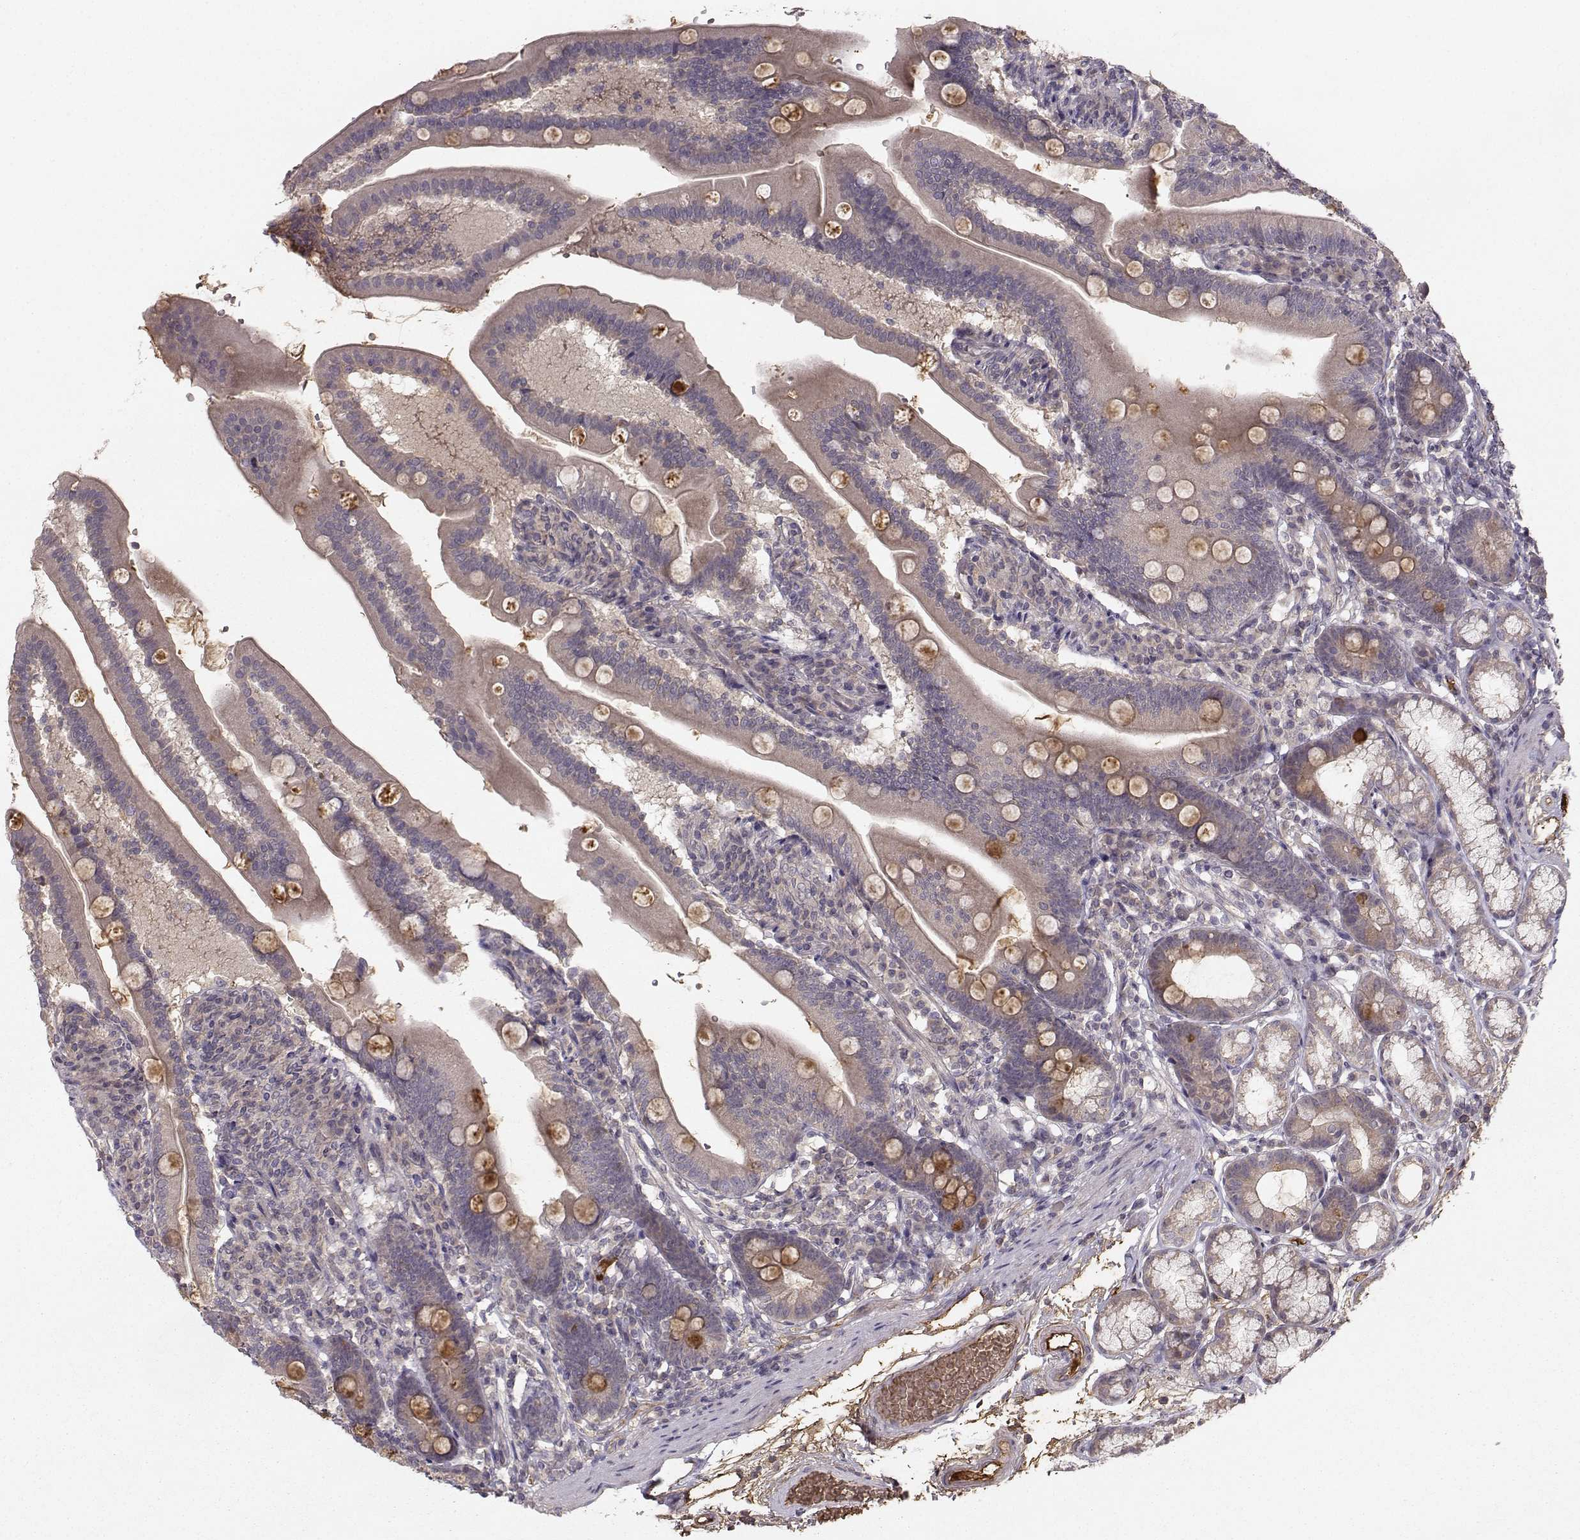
{"staining": {"intensity": "moderate", "quantity": "25%-75%", "location": "cytoplasmic/membranous"}, "tissue": "duodenum", "cell_type": "Glandular cells", "image_type": "normal", "snomed": [{"axis": "morphology", "description": "Normal tissue, NOS"}, {"axis": "topography", "description": "Duodenum"}], "caption": "Immunohistochemistry (IHC) (DAB (3,3'-diaminobenzidine)) staining of unremarkable duodenum shows moderate cytoplasmic/membranous protein expression in about 25%-75% of glandular cells. The protein is shown in brown color, while the nuclei are stained blue.", "gene": "WNT6", "patient": {"sex": "female", "age": 67}}